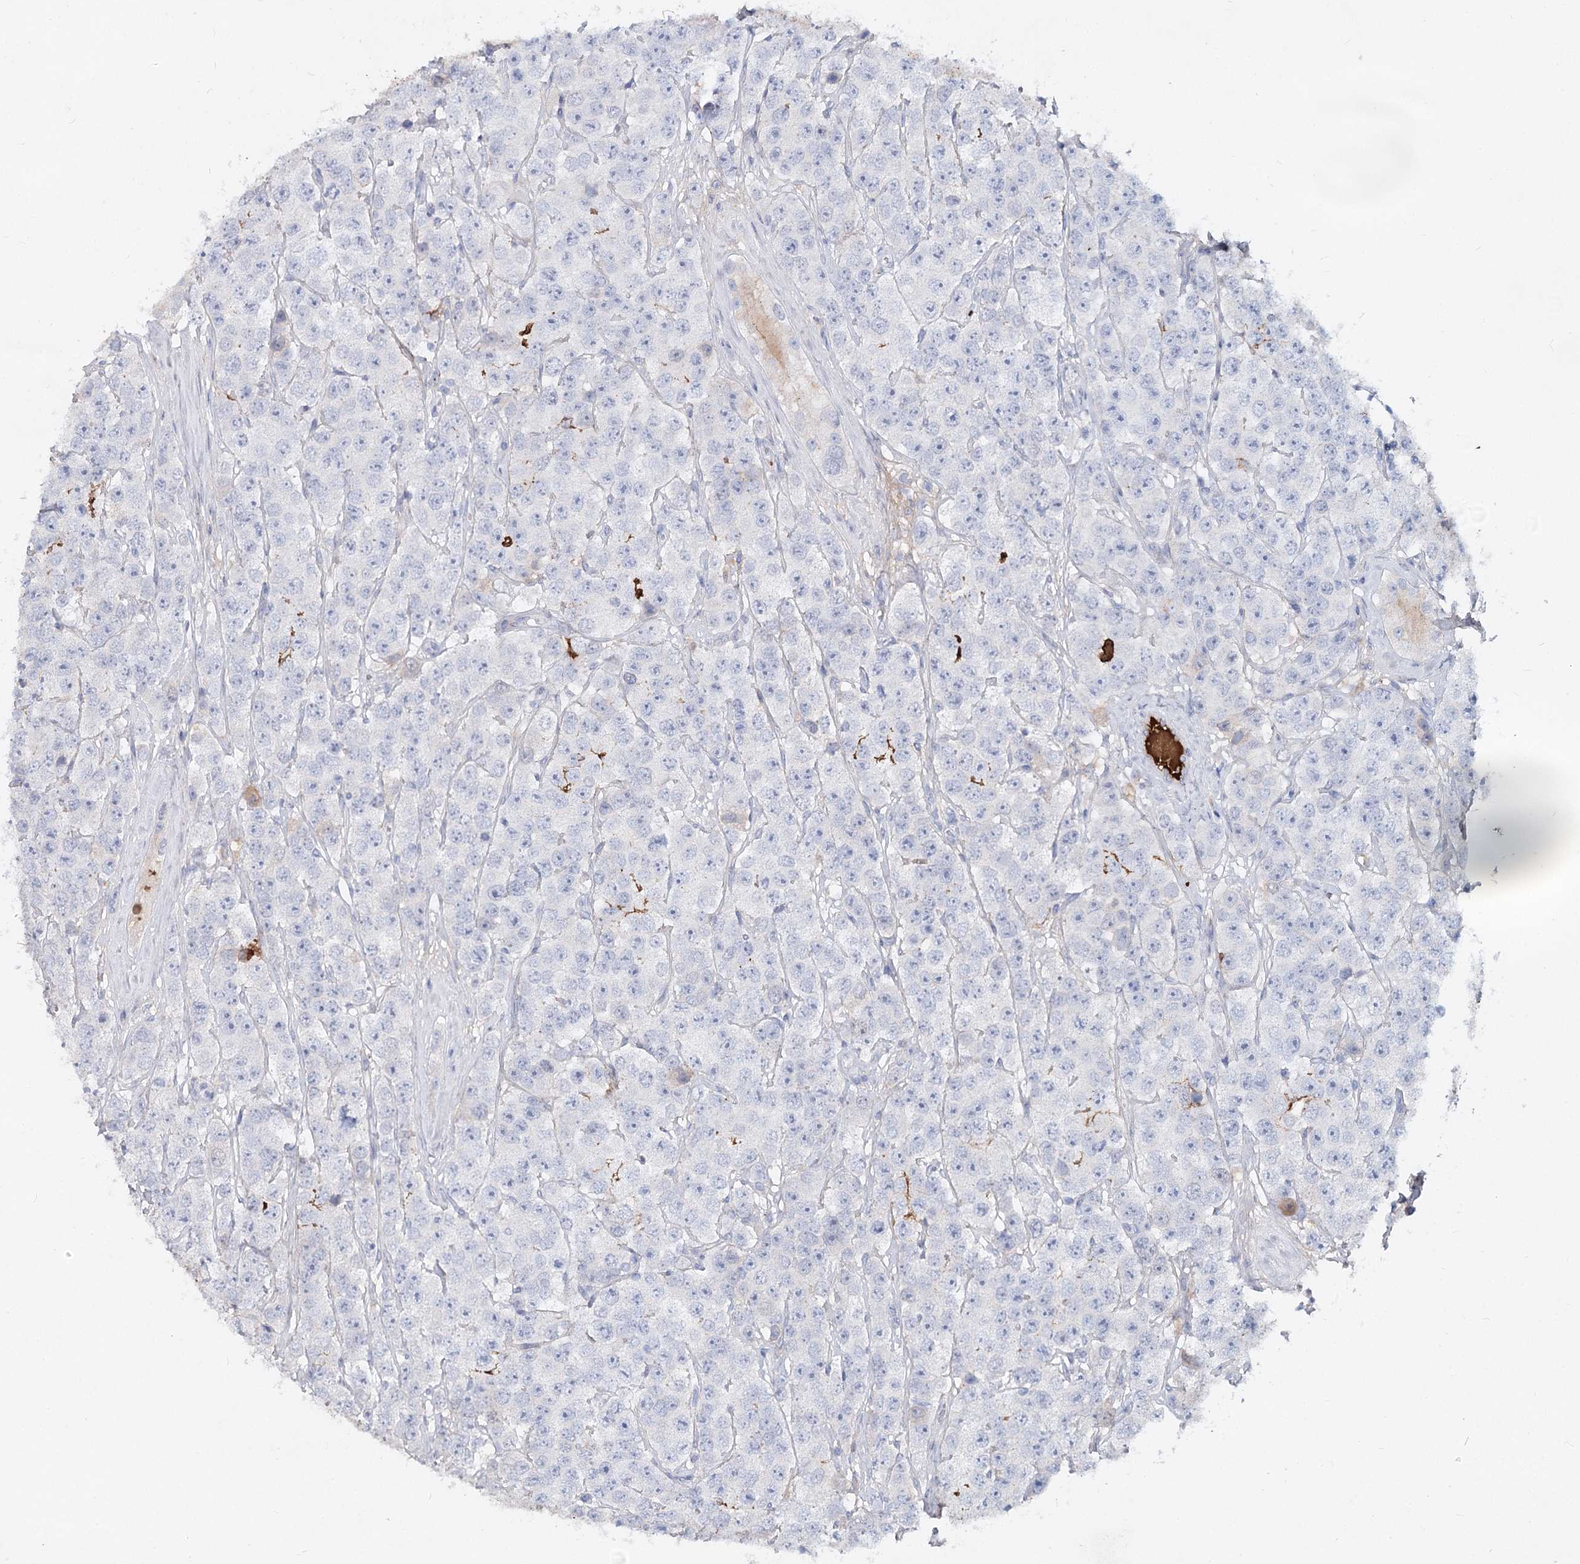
{"staining": {"intensity": "negative", "quantity": "none", "location": "none"}, "tissue": "testis cancer", "cell_type": "Tumor cells", "image_type": "cancer", "snomed": [{"axis": "morphology", "description": "Seminoma, NOS"}, {"axis": "topography", "description": "Testis"}], "caption": "Protein analysis of testis cancer reveals no significant staining in tumor cells.", "gene": "TASOR2", "patient": {"sex": "male", "age": 28}}